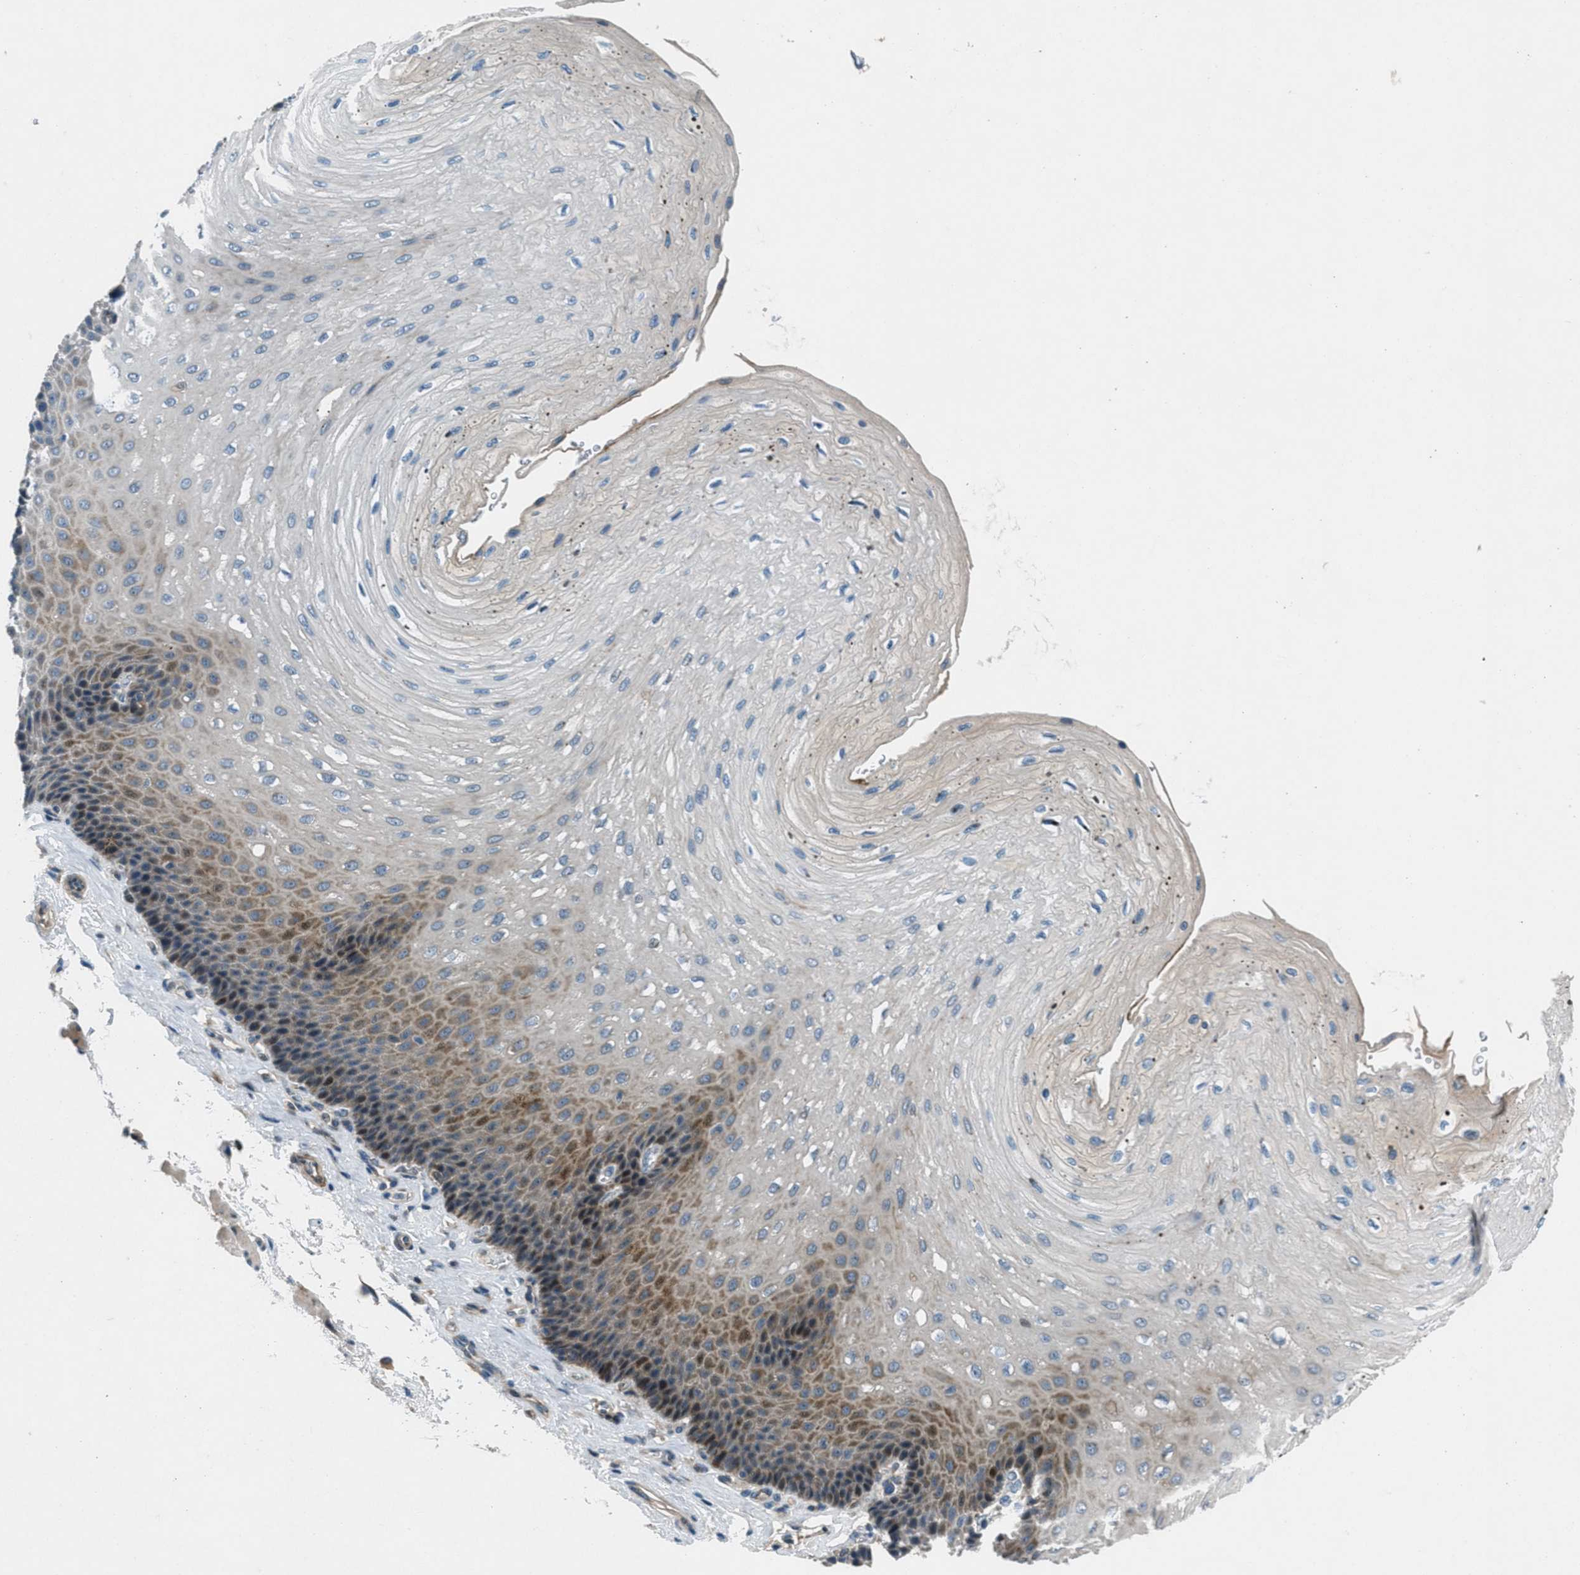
{"staining": {"intensity": "strong", "quantity": "<25%", "location": "cytoplasmic/membranous,nuclear"}, "tissue": "esophagus", "cell_type": "Squamous epithelial cells", "image_type": "normal", "snomed": [{"axis": "morphology", "description": "Normal tissue, NOS"}, {"axis": "topography", "description": "Esophagus"}], "caption": "A medium amount of strong cytoplasmic/membranous,nuclear staining is present in about <25% of squamous epithelial cells in unremarkable esophagus.", "gene": "CLEC2D", "patient": {"sex": "female", "age": 72}}